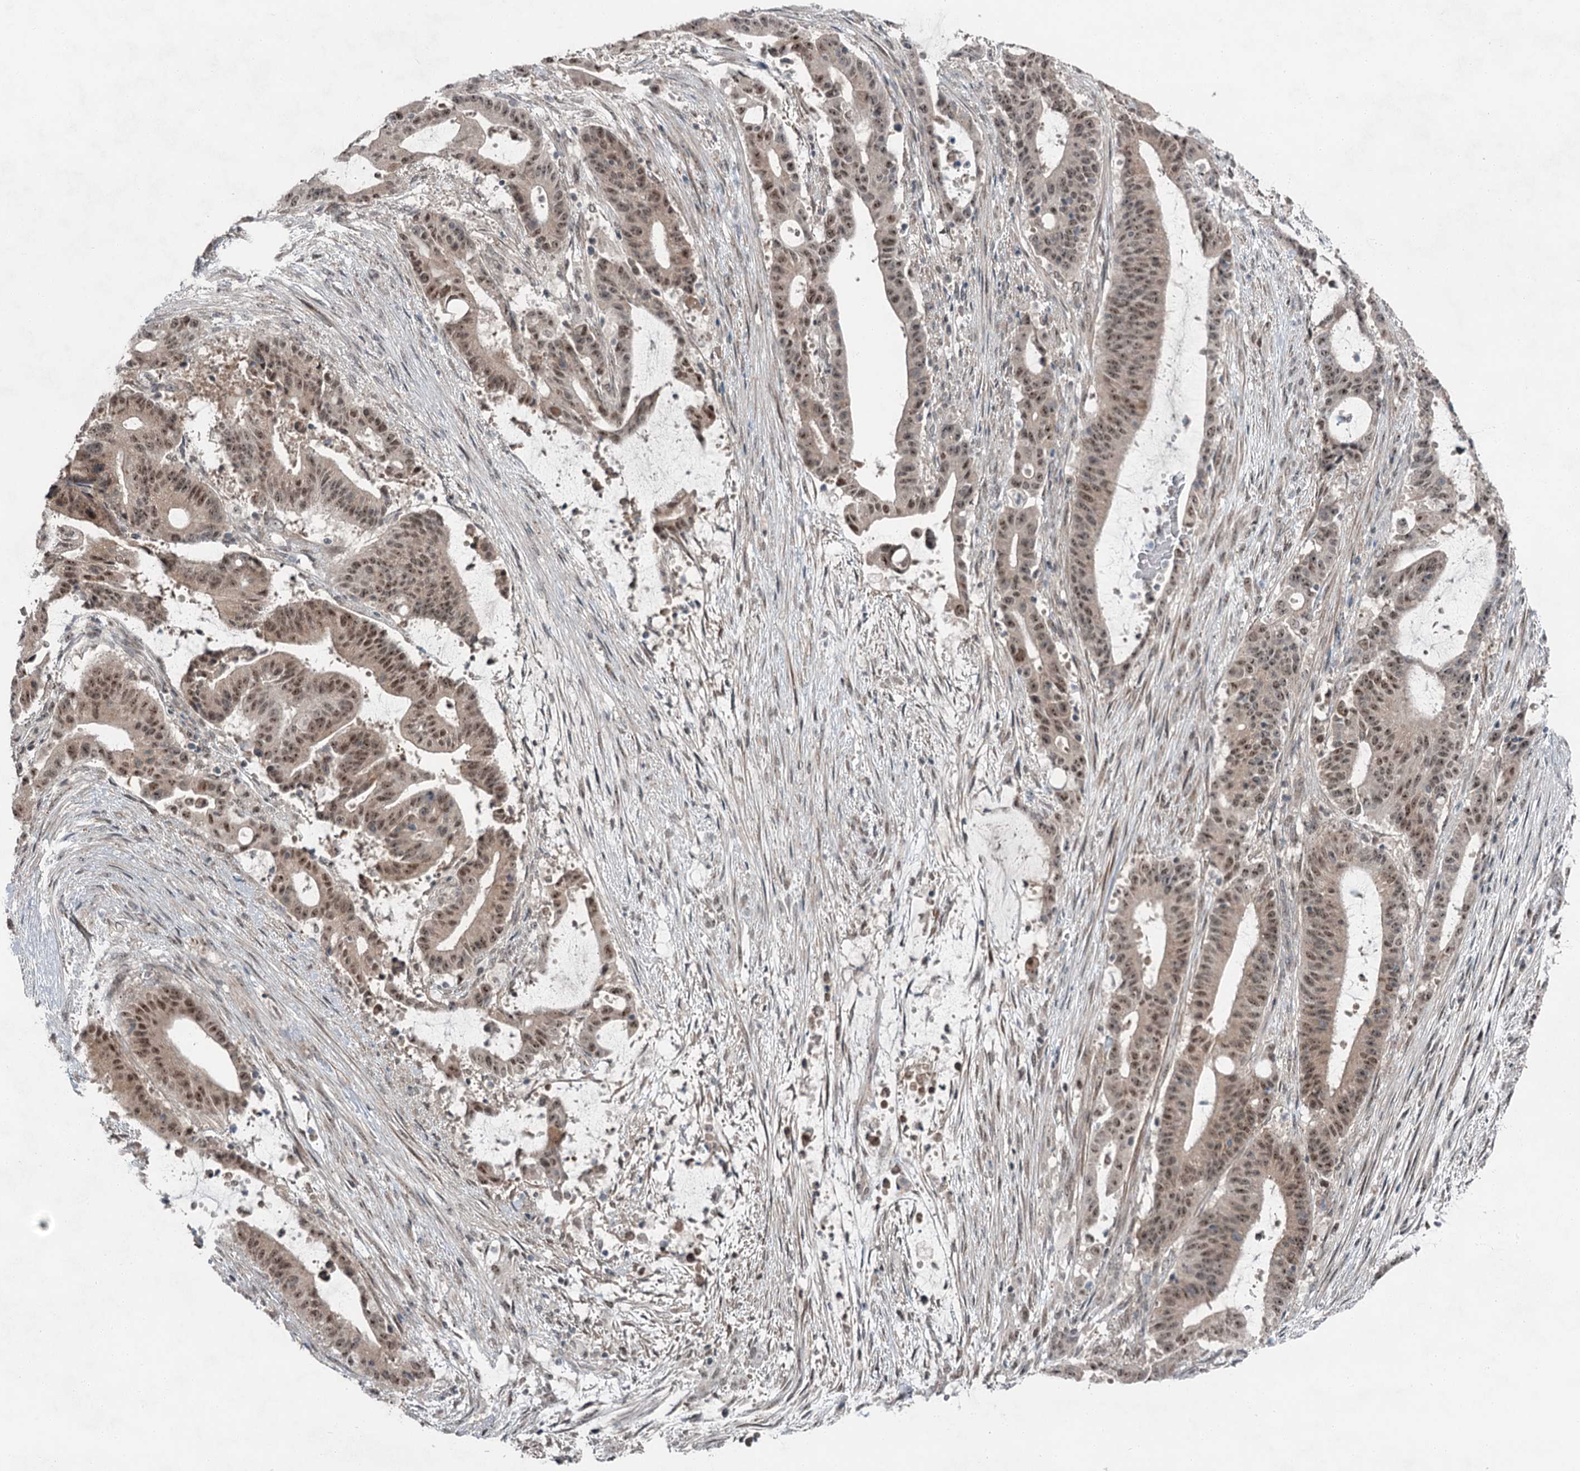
{"staining": {"intensity": "moderate", "quantity": "25%-75%", "location": "nuclear"}, "tissue": "liver cancer", "cell_type": "Tumor cells", "image_type": "cancer", "snomed": [{"axis": "morphology", "description": "Normal tissue, NOS"}, {"axis": "morphology", "description": "Cholangiocarcinoma"}, {"axis": "topography", "description": "Liver"}, {"axis": "topography", "description": "Peripheral nerve tissue"}], "caption": "Liver cancer tissue demonstrates moderate nuclear staining in approximately 25%-75% of tumor cells, visualized by immunohistochemistry.", "gene": "EXOSC1", "patient": {"sex": "female", "age": 73}}